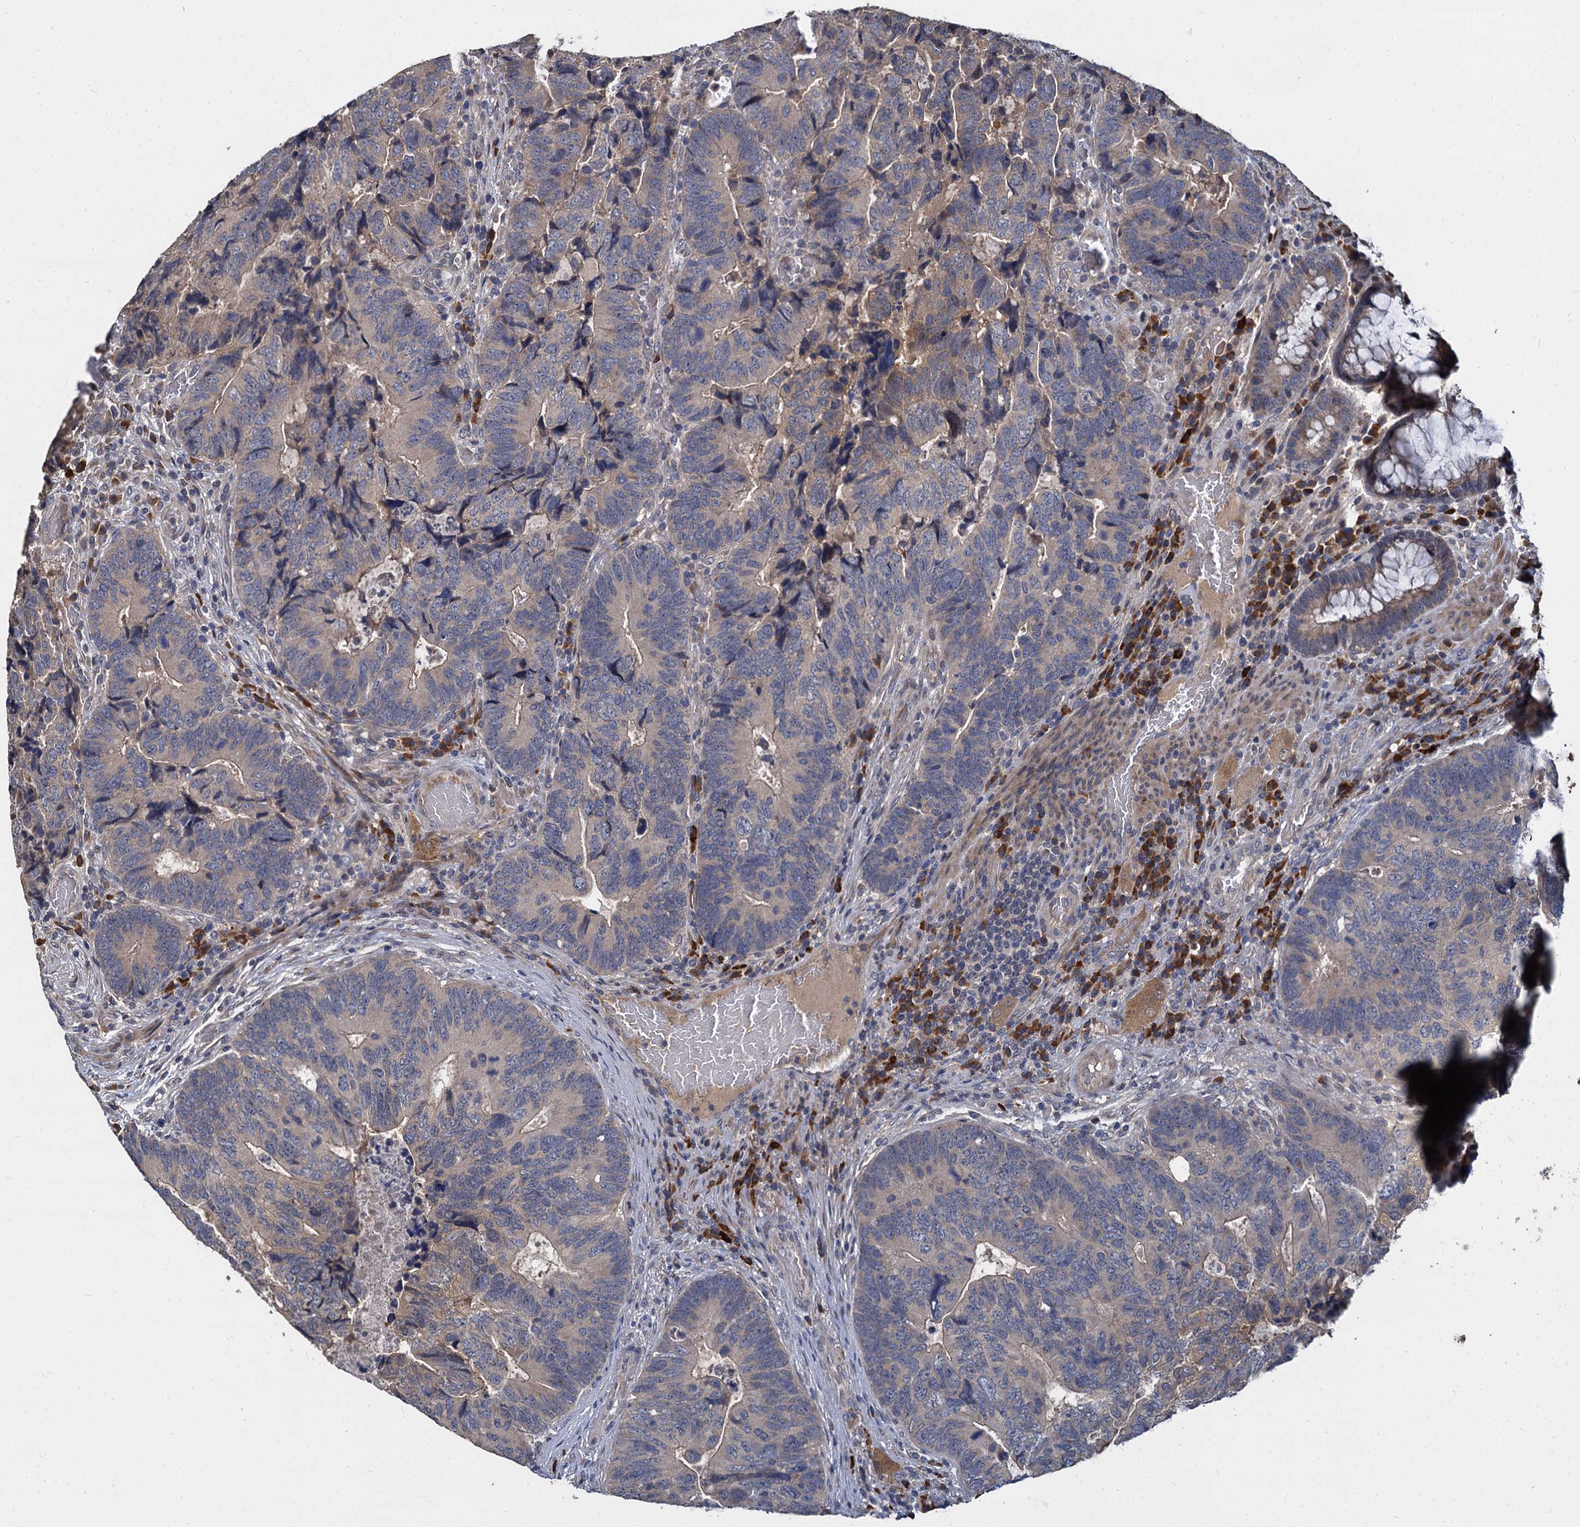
{"staining": {"intensity": "weak", "quantity": "<25%", "location": "cytoplasmic/membranous"}, "tissue": "colorectal cancer", "cell_type": "Tumor cells", "image_type": "cancer", "snomed": [{"axis": "morphology", "description": "Adenocarcinoma, NOS"}, {"axis": "topography", "description": "Colon"}], "caption": "Immunohistochemical staining of human adenocarcinoma (colorectal) shows no significant staining in tumor cells.", "gene": "CCDC184", "patient": {"sex": "female", "age": 67}}